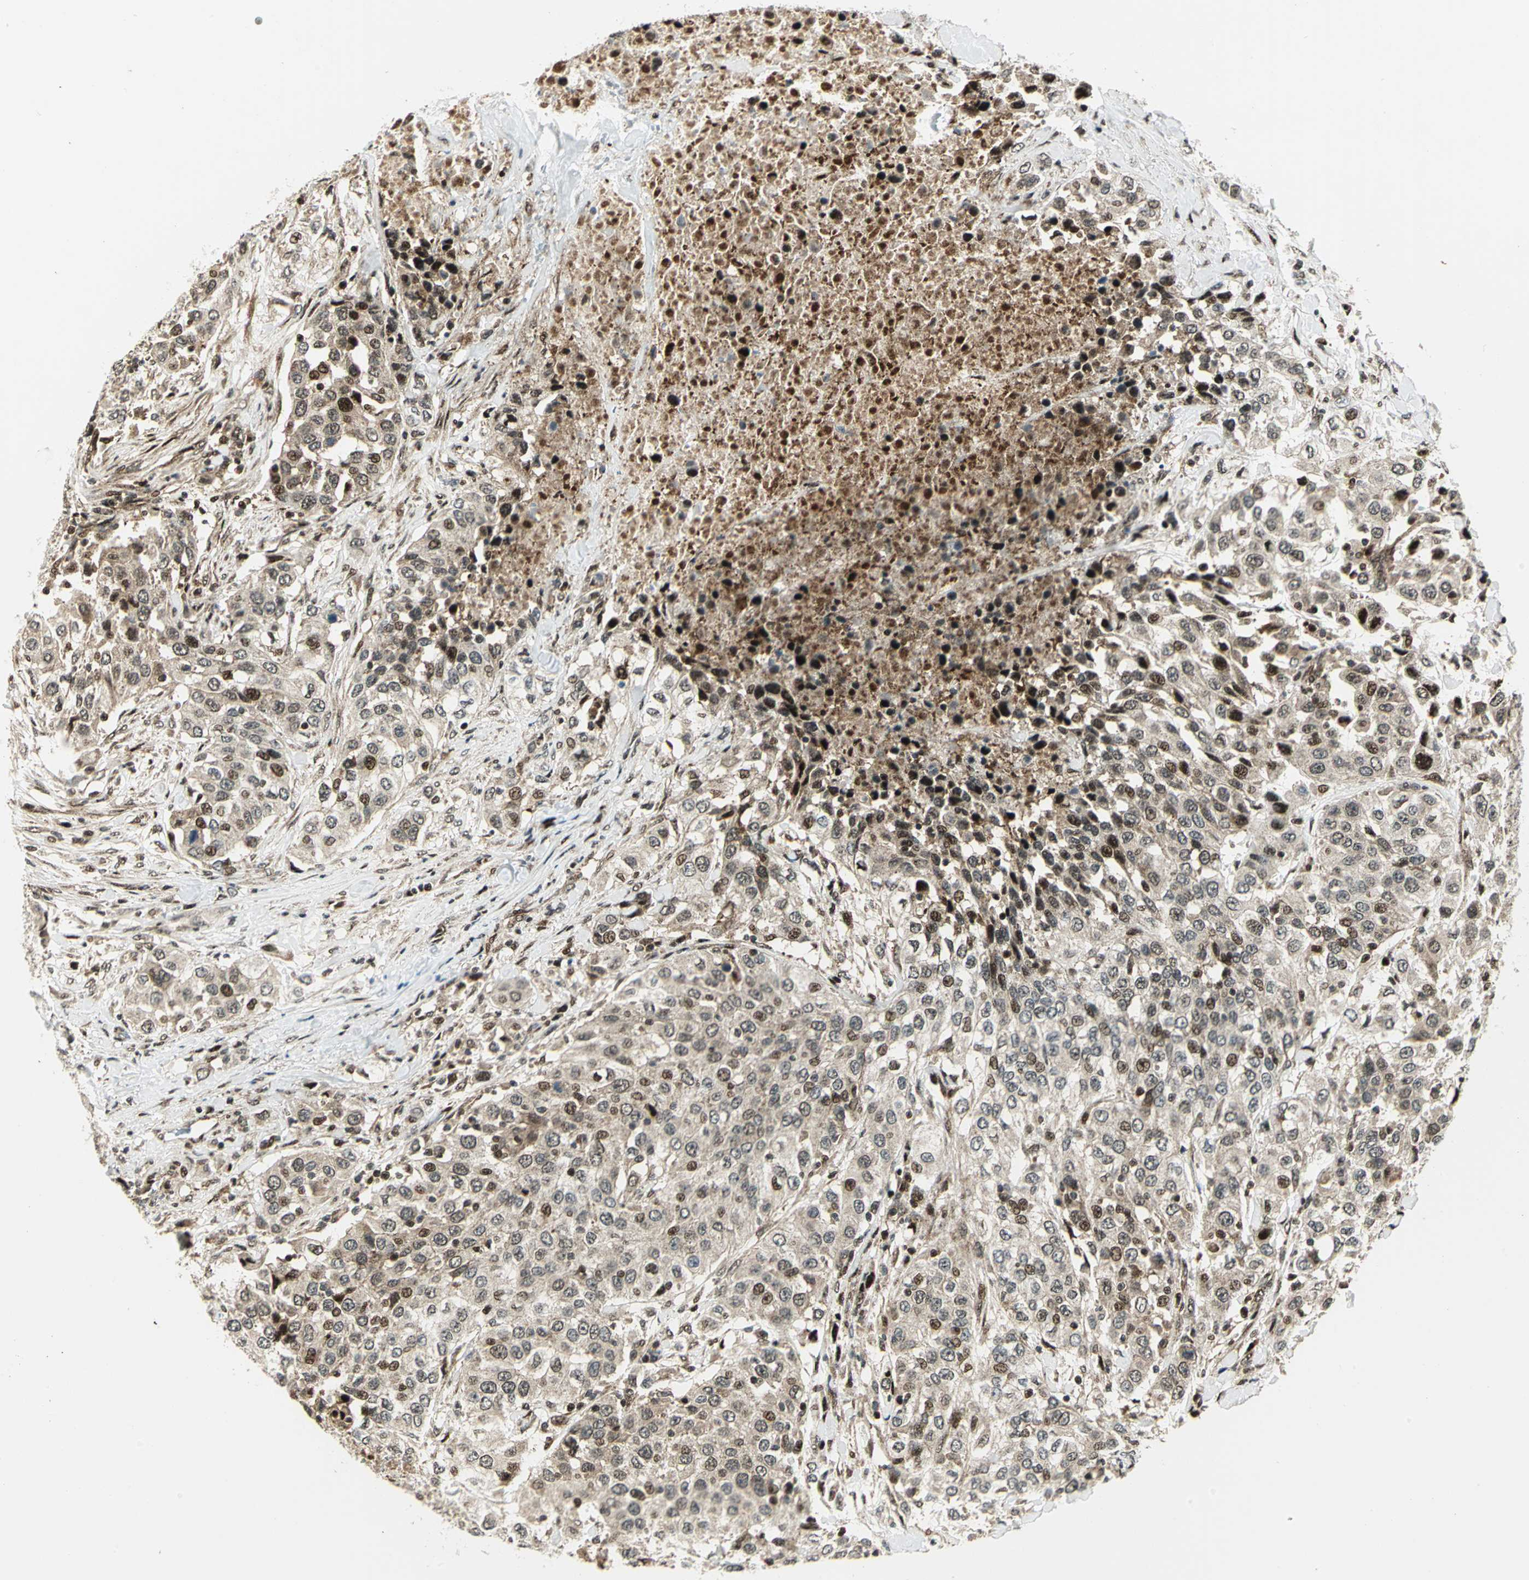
{"staining": {"intensity": "moderate", "quantity": ">75%", "location": "cytoplasmic/membranous,nuclear"}, "tissue": "urothelial cancer", "cell_type": "Tumor cells", "image_type": "cancer", "snomed": [{"axis": "morphology", "description": "Urothelial carcinoma, High grade"}, {"axis": "topography", "description": "Urinary bladder"}], "caption": "IHC of human urothelial carcinoma (high-grade) shows medium levels of moderate cytoplasmic/membranous and nuclear positivity in about >75% of tumor cells.", "gene": "COPS5", "patient": {"sex": "female", "age": 80}}